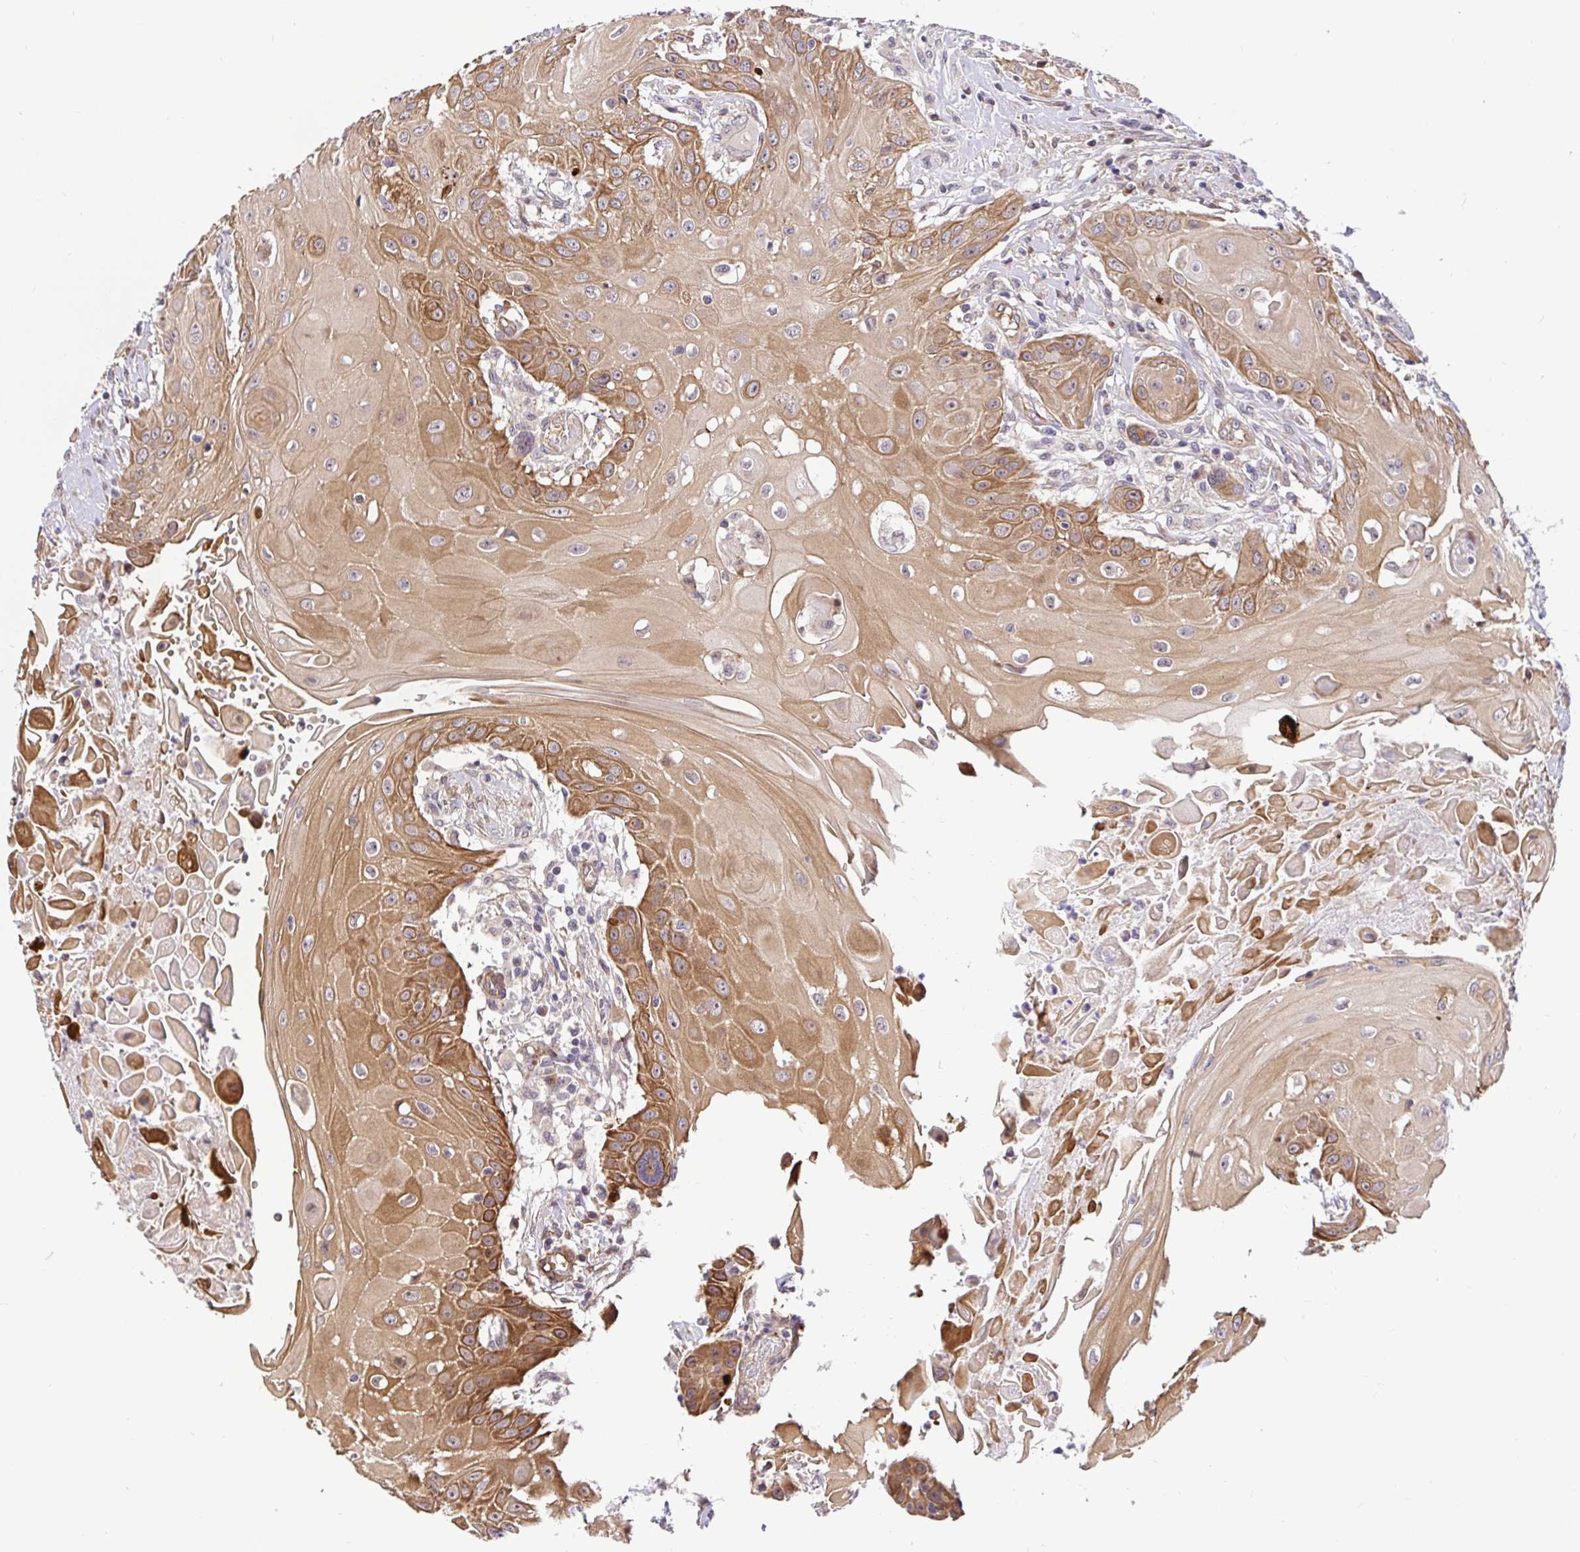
{"staining": {"intensity": "moderate", "quantity": ">75%", "location": "cytoplasmic/membranous"}, "tissue": "head and neck cancer", "cell_type": "Tumor cells", "image_type": "cancer", "snomed": [{"axis": "morphology", "description": "Squamous cell carcinoma, NOS"}, {"axis": "topography", "description": "Oral tissue"}, {"axis": "topography", "description": "Head-Neck"}, {"axis": "topography", "description": "Neck, NOS"}], "caption": "DAB immunohistochemical staining of human head and neck cancer demonstrates moderate cytoplasmic/membranous protein staining in approximately >75% of tumor cells. (DAB IHC, brown staining for protein, blue staining for nuclei).", "gene": "TRIM55", "patient": {"sex": "female", "age": 55}}